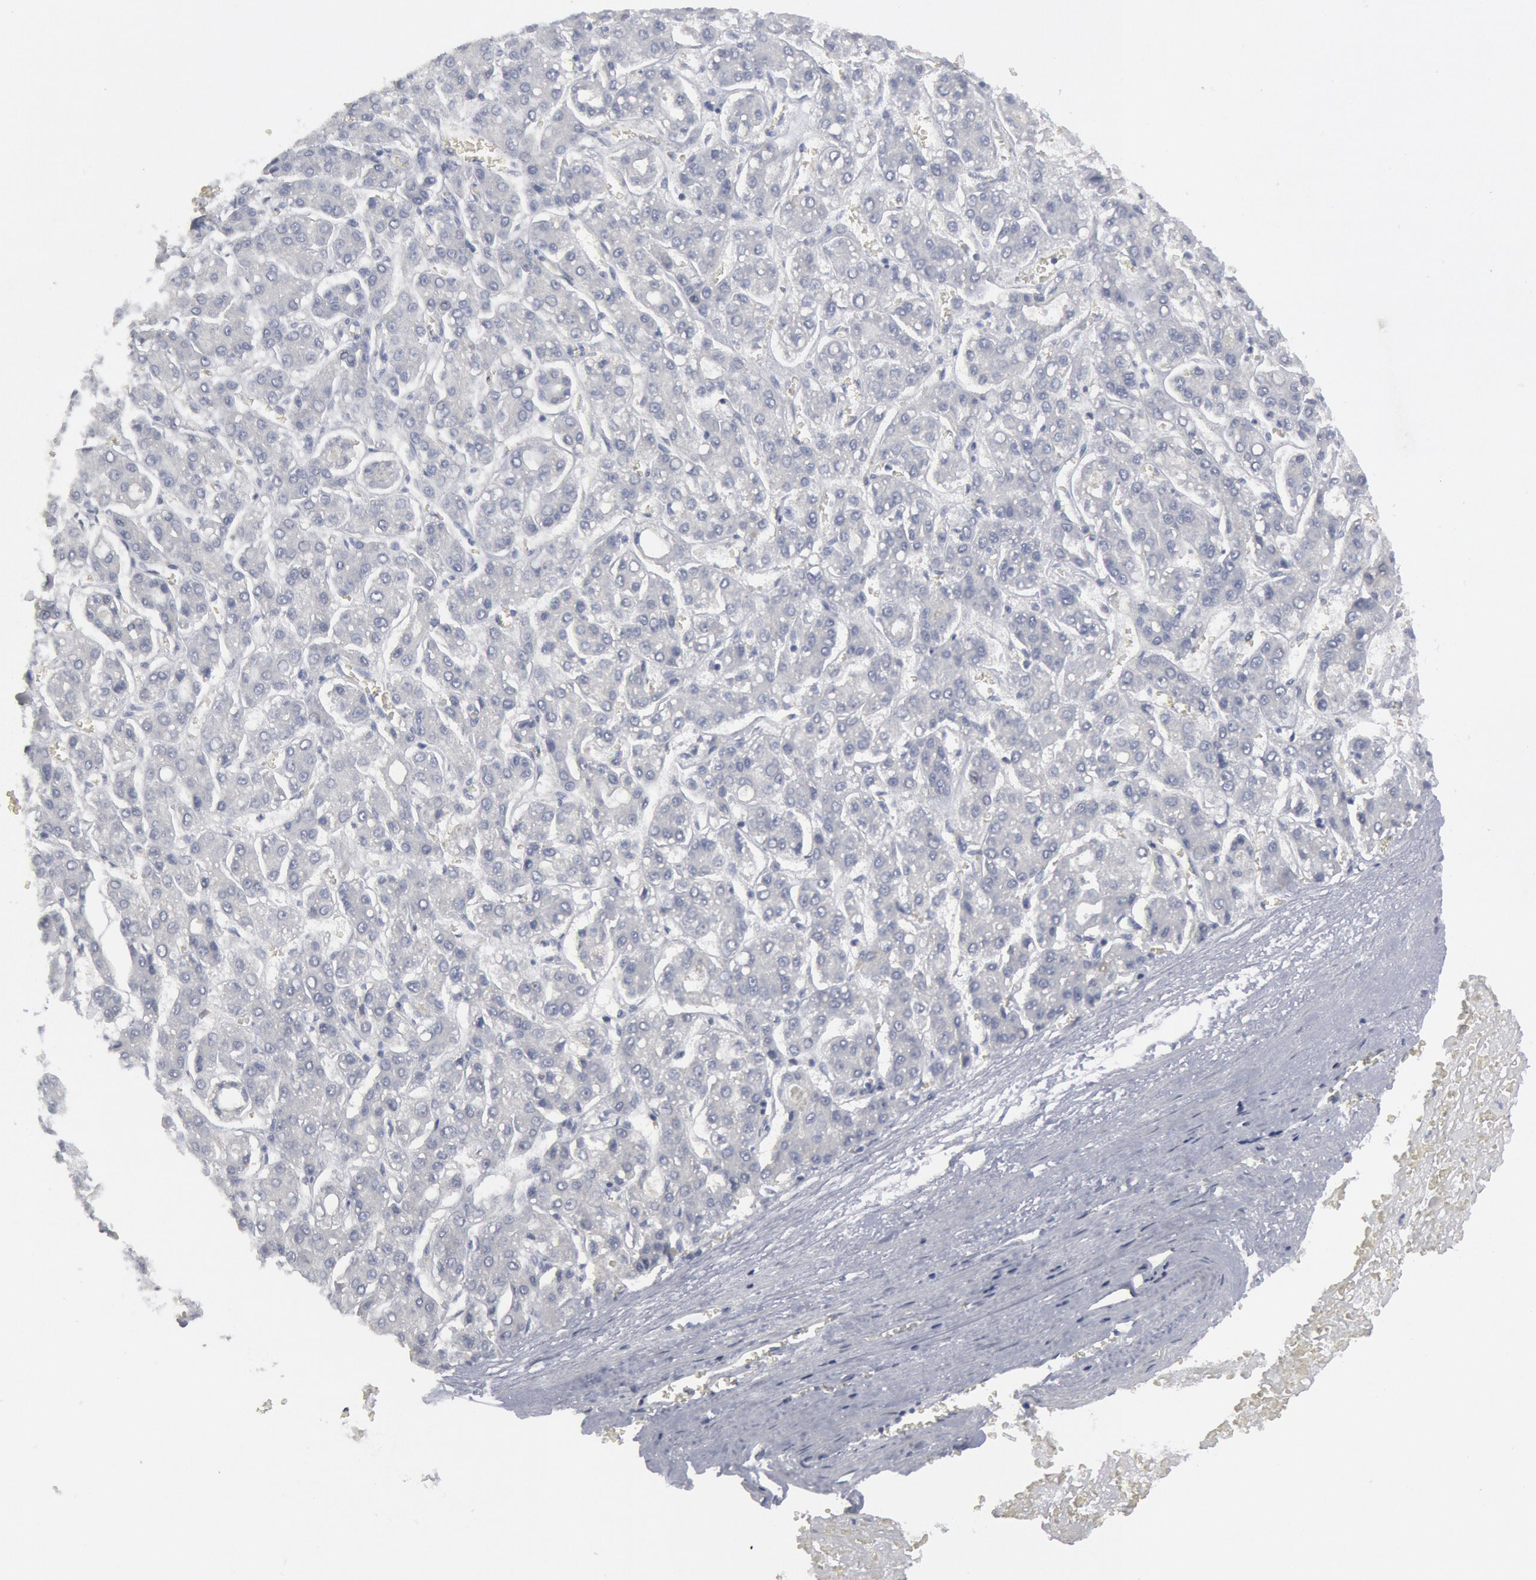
{"staining": {"intensity": "negative", "quantity": "none", "location": "none"}, "tissue": "liver cancer", "cell_type": "Tumor cells", "image_type": "cancer", "snomed": [{"axis": "morphology", "description": "Carcinoma, Hepatocellular, NOS"}, {"axis": "topography", "description": "Liver"}], "caption": "There is no significant staining in tumor cells of liver hepatocellular carcinoma.", "gene": "DMC1", "patient": {"sex": "male", "age": 69}}